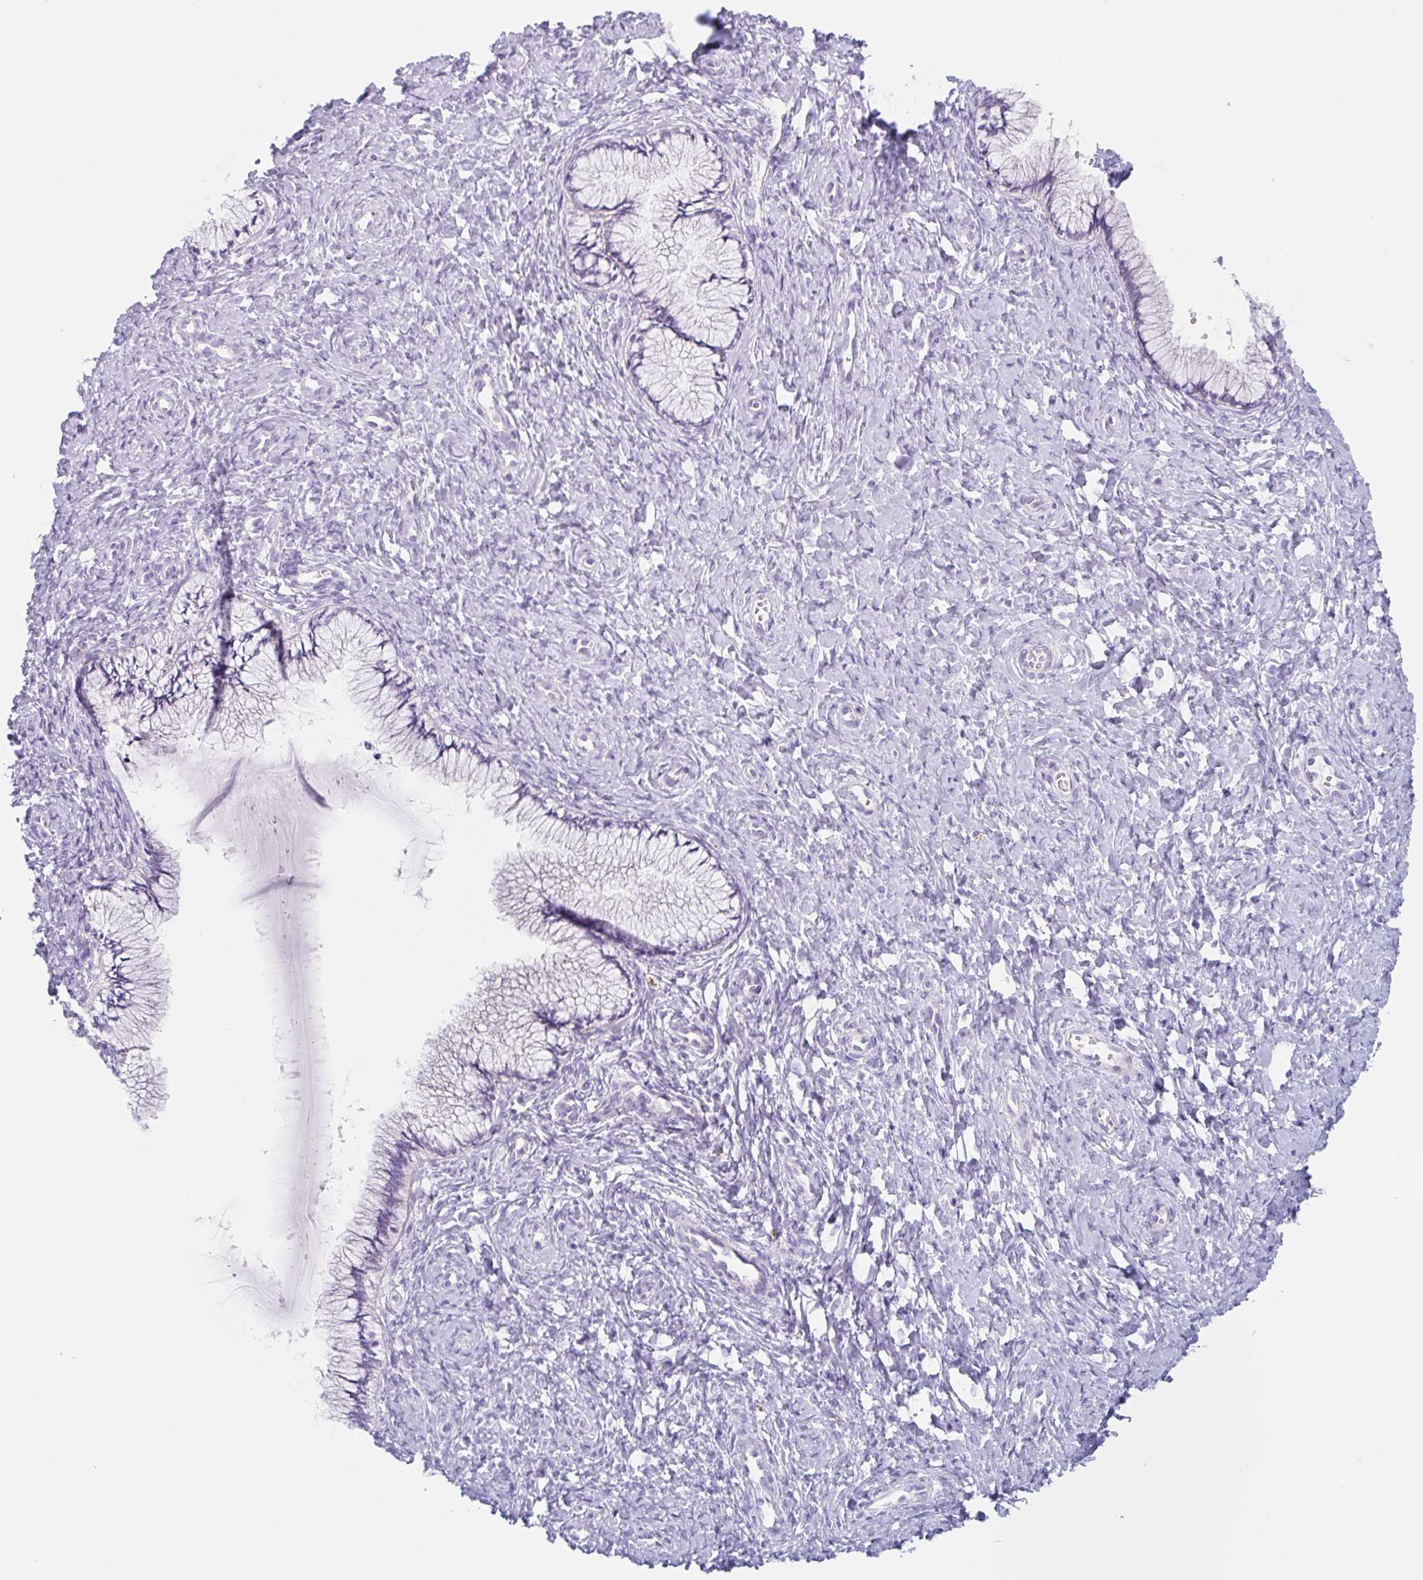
{"staining": {"intensity": "negative", "quantity": "none", "location": "none"}, "tissue": "cervix", "cell_type": "Glandular cells", "image_type": "normal", "snomed": [{"axis": "morphology", "description": "Normal tissue, NOS"}, {"axis": "topography", "description": "Cervix"}], "caption": "Immunohistochemistry of benign cervix exhibits no staining in glandular cells.", "gene": "LENG9", "patient": {"sex": "female", "age": 37}}